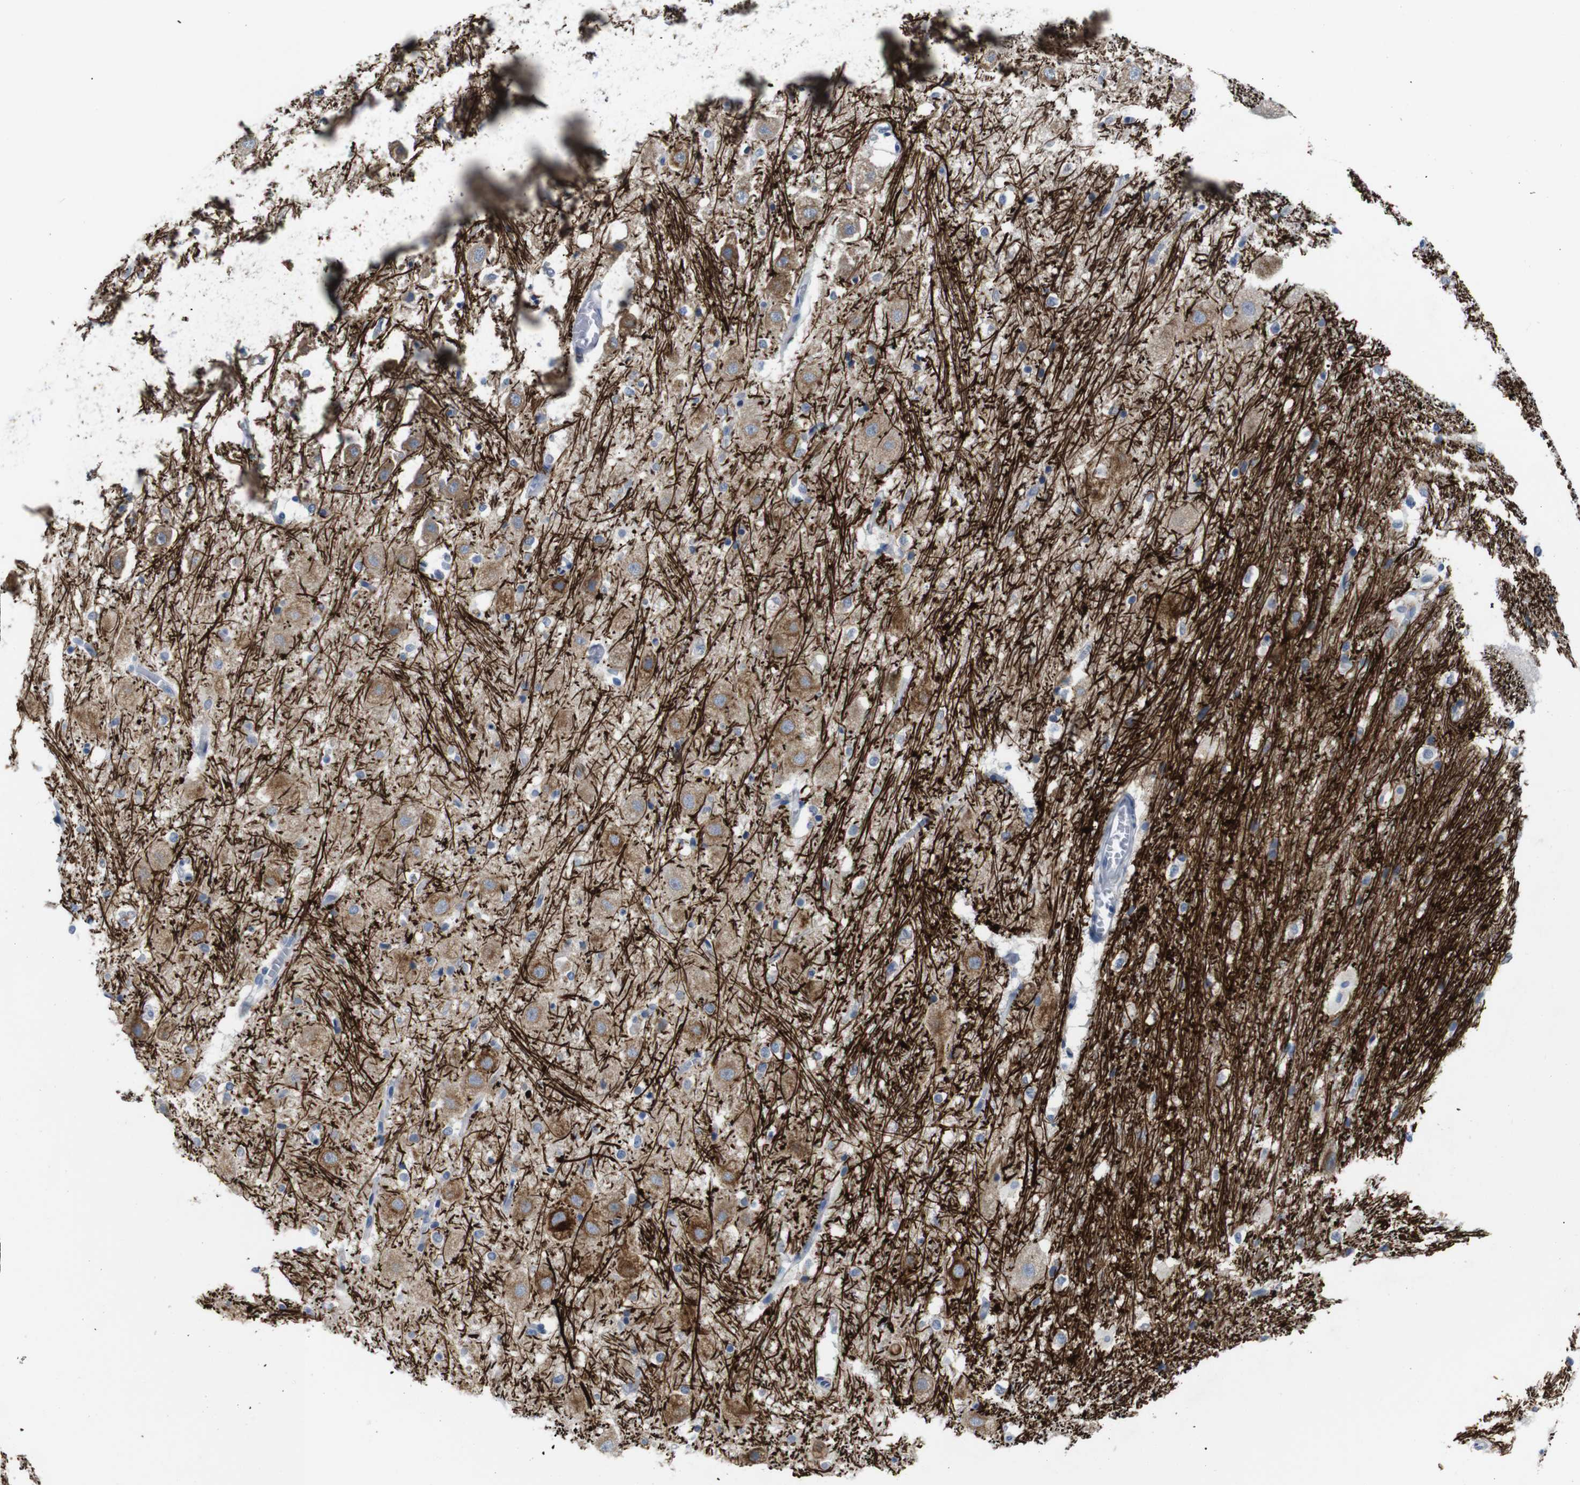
{"staining": {"intensity": "negative", "quantity": "none", "location": "none"}, "tissue": "hippocampus", "cell_type": "Glial cells", "image_type": "normal", "snomed": [{"axis": "morphology", "description": "Normal tissue, NOS"}, {"axis": "topography", "description": "Hippocampus"}], "caption": "A photomicrograph of hippocampus stained for a protein displays no brown staining in glial cells.", "gene": "ANK3", "patient": {"sex": "female", "age": 19}}